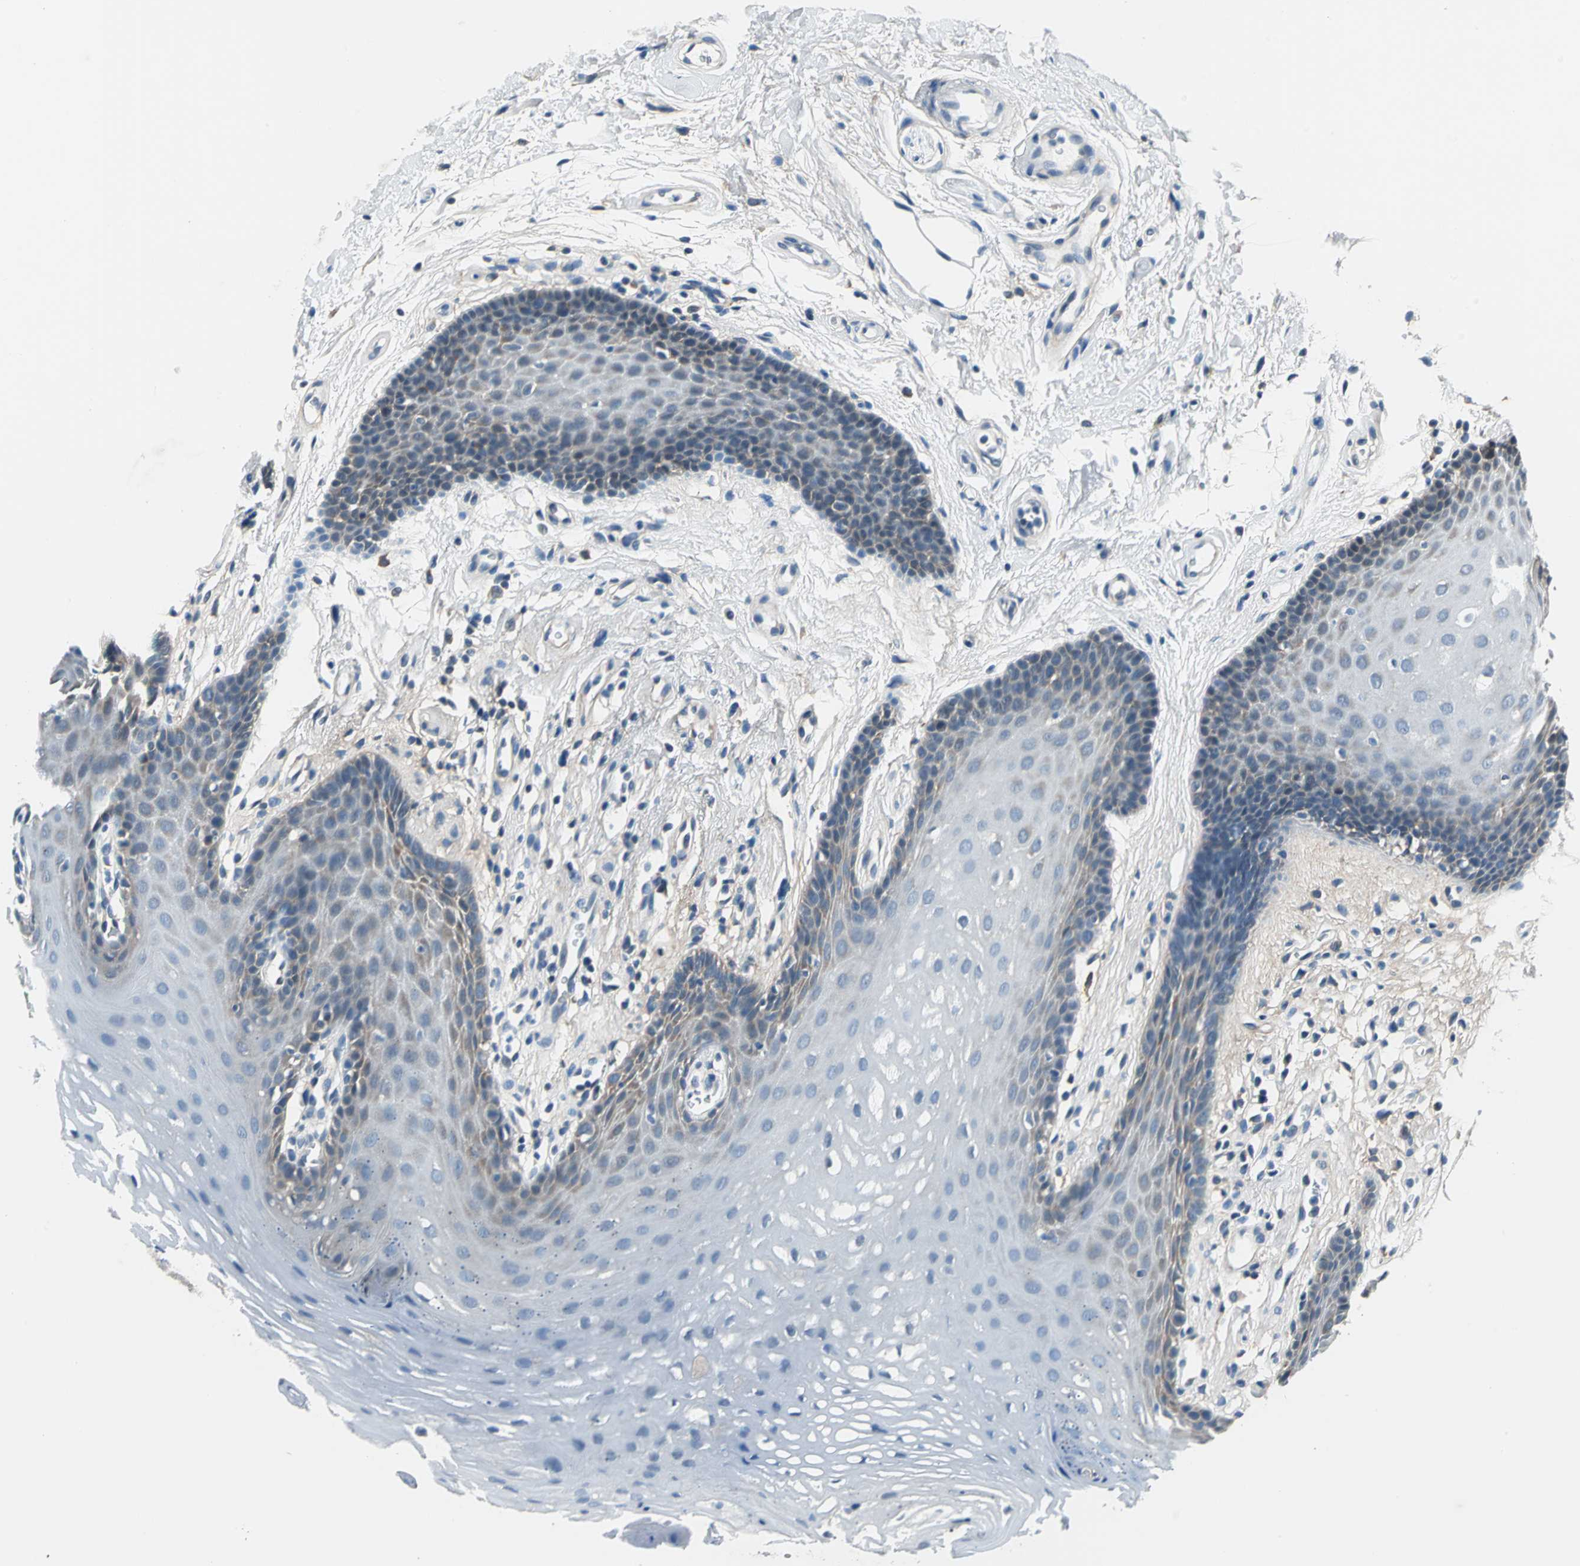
{"staining": {"intensity": "moderate", "quantity": "<25%", "location": "cytoplasmic/membranous"}, "tissue": "oral mucosa", "cell_type": "Squamous epithelial cells", "image_type": "normal", "snomed": [{"axis": "morphology", "description": "Normal tissue, NOS"}, {"axis": "topography", "description": "Oral tissue"}], "caption": "This histopathology image reveals immunohistochemistry (IHC) staining of normal oral mucosa, with low moderate cytoplasmic/membranous positivity in about <25% of squamous epithelial cells.", "gene": "ZNF415", "patient": {"sex": "male", "age": 62}}